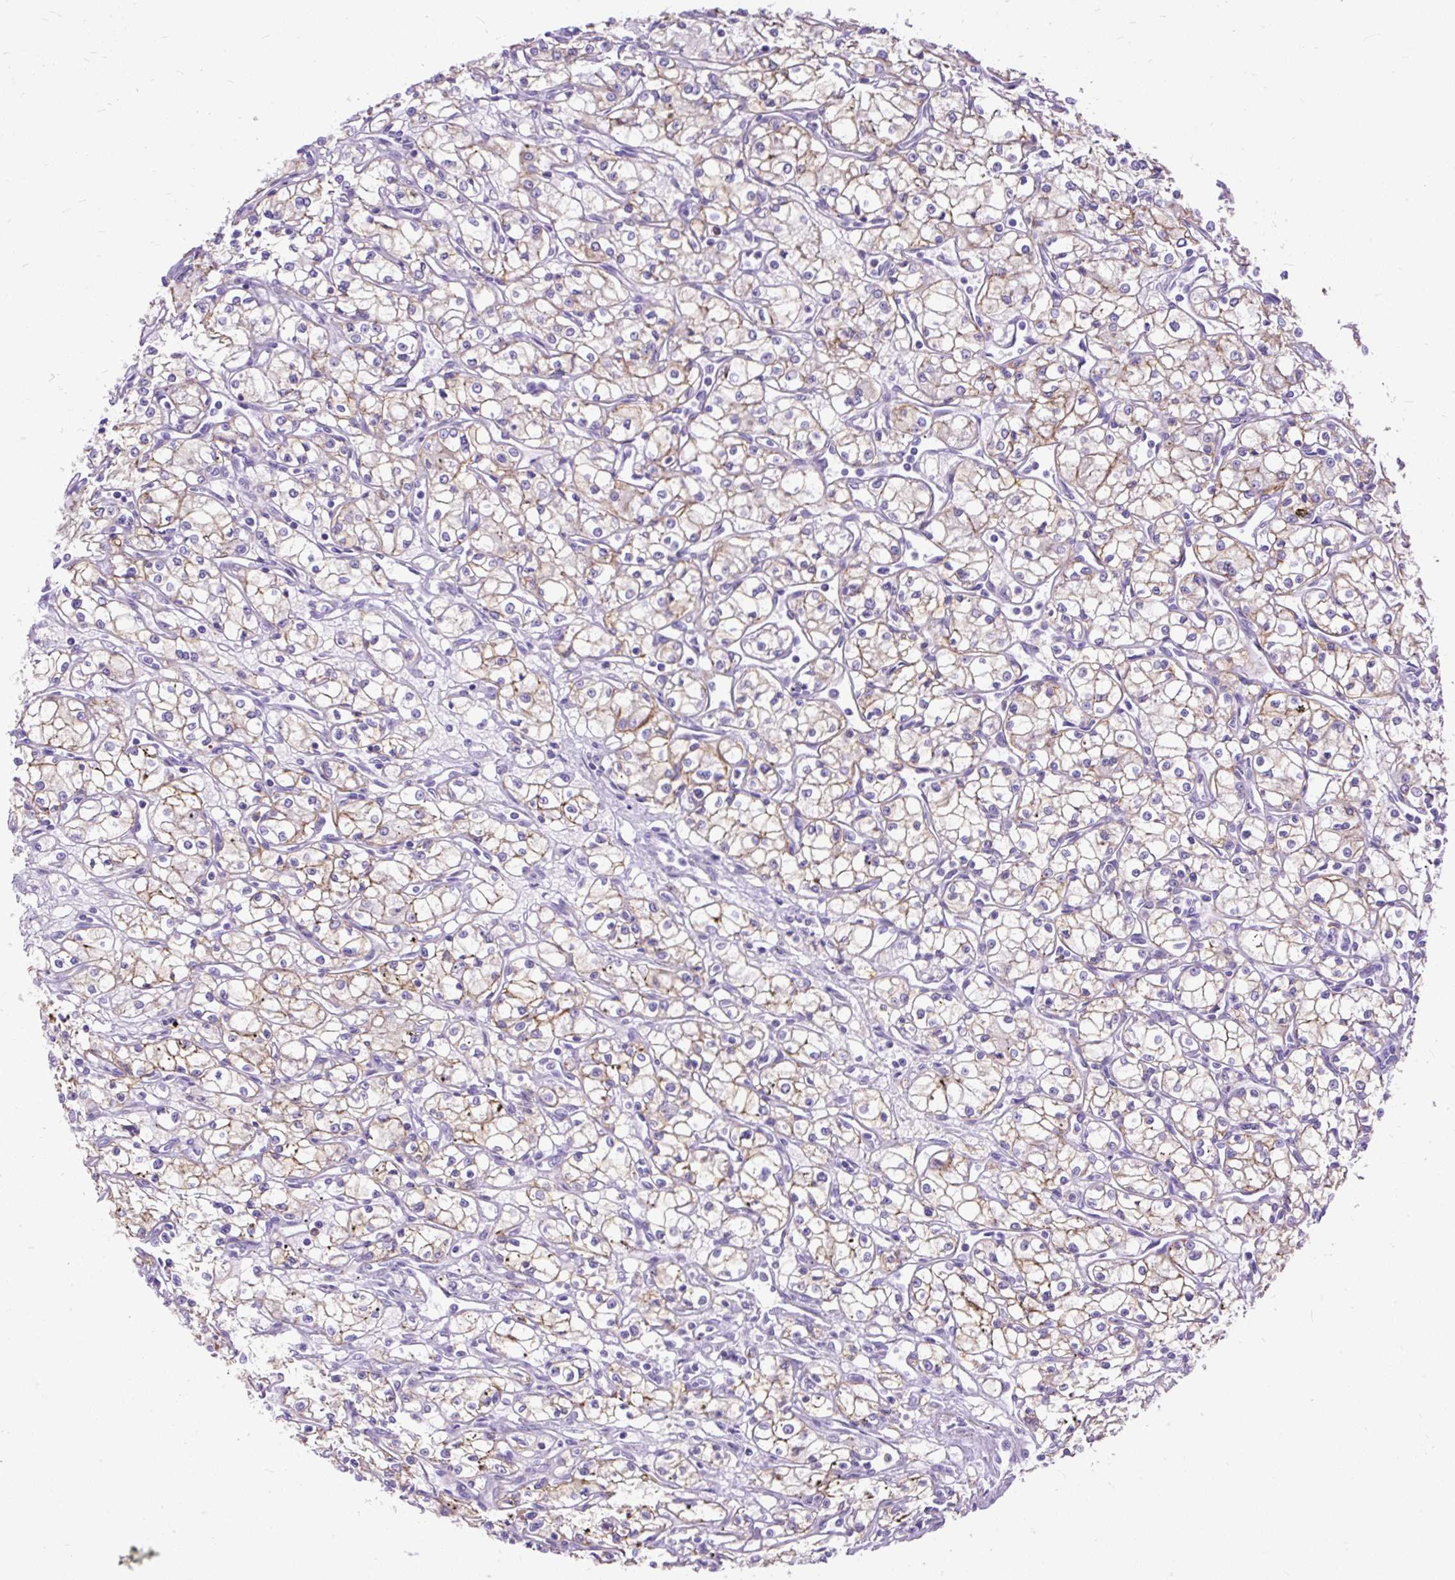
{"staining": {"intensity": "moderate", "quantity": "25%-75%", "location": "cytoplasmic/membranous"}, "tissue": "renal cancer", "cell_type": "Tumor cells", "image_type": "cancer", "snomed": [{"axis": "morphology", "description": "Adenocarcinoma, NOS"}, {"axis": "topography", "description": "Kidney"}], "caption": "Protein staining demonstrates moderate cytoplasmic/membranous expression in approximately 25%-75% of tumor cells in renal cancer (adenocarcinoma). (Brightfield microscopy of DAB IHC at high magnification).", "gene": "ZNF256", "patient": {"sex": "male", "age": 59}}